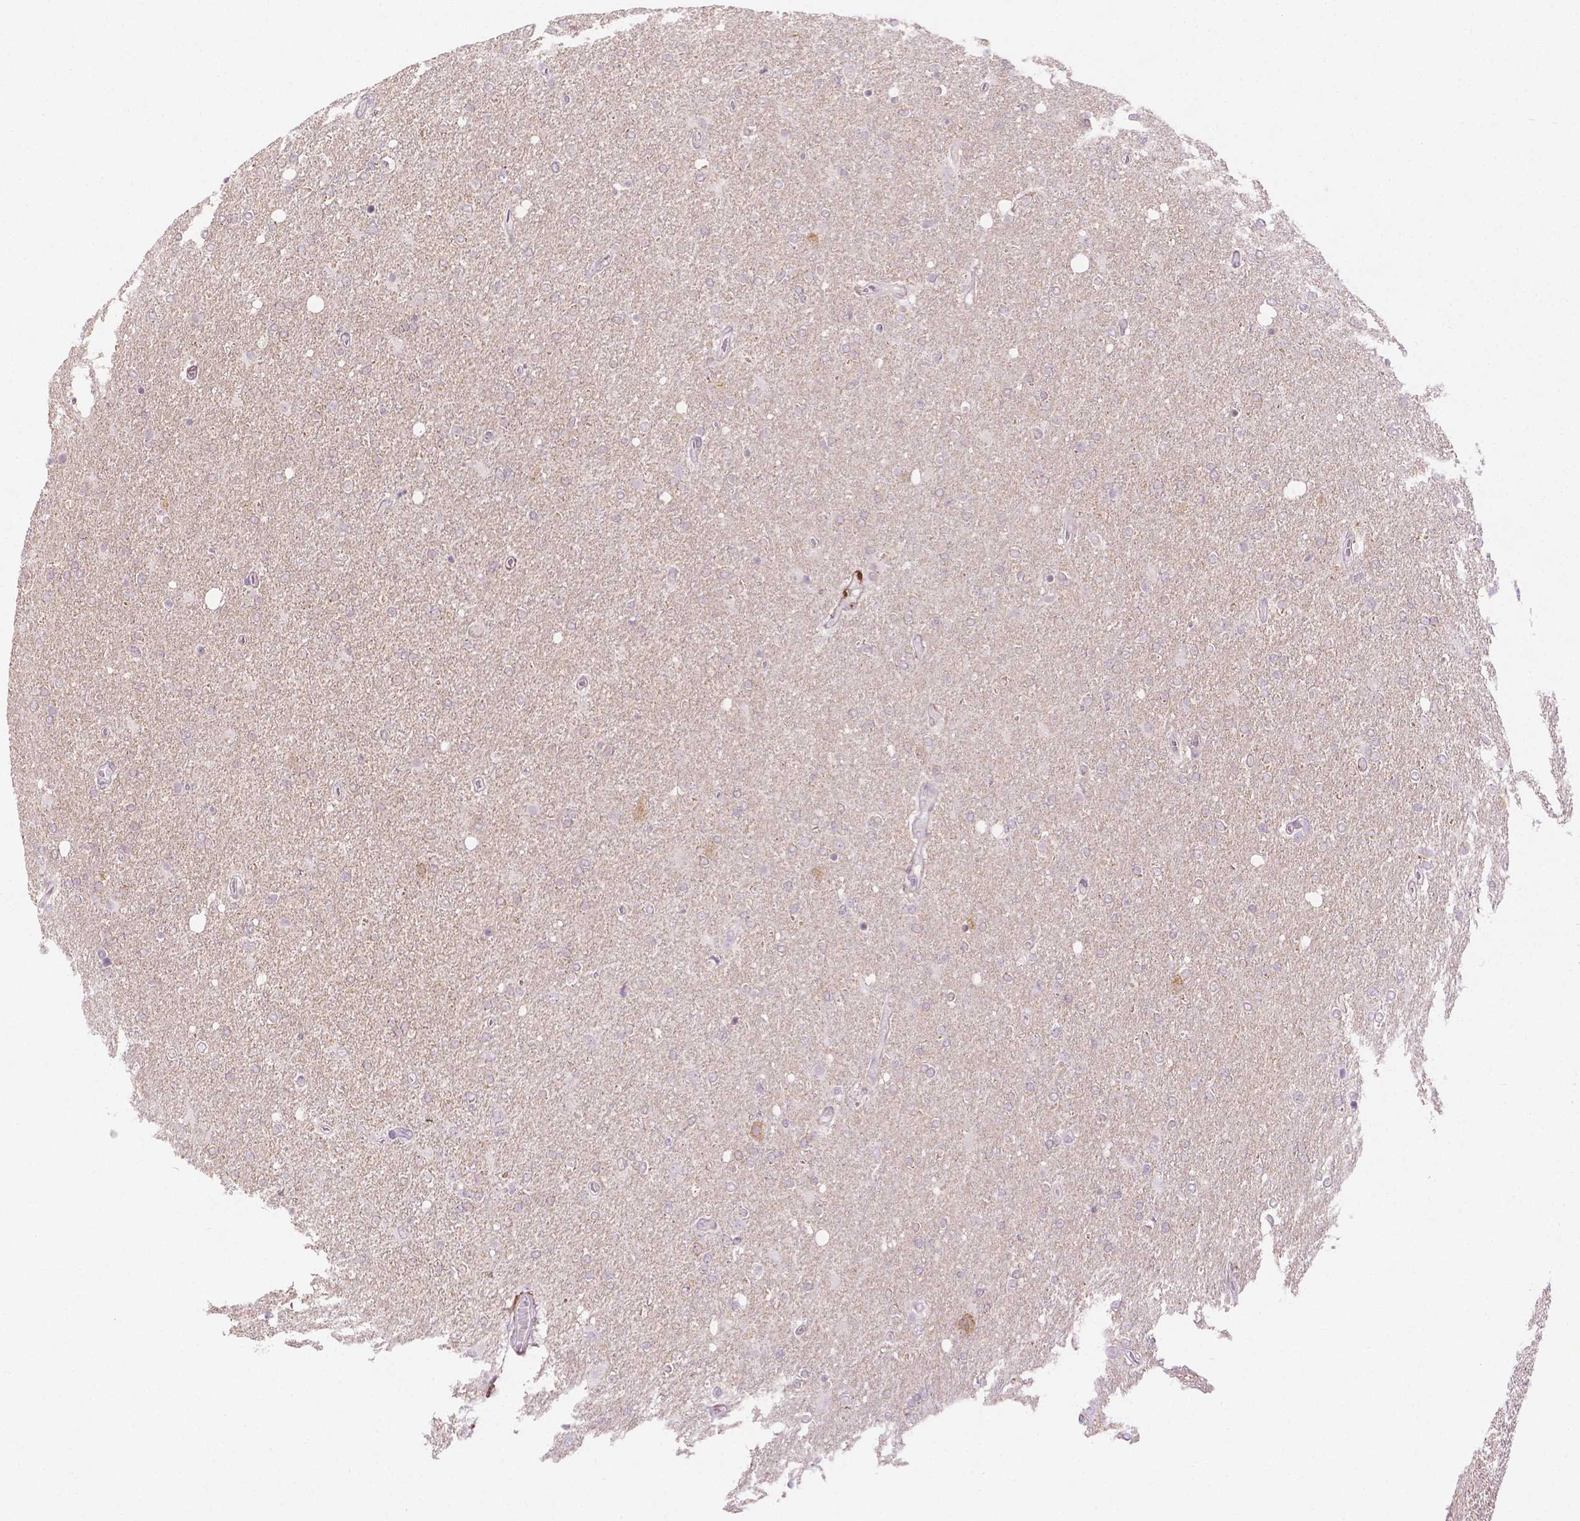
{"staining": {"intensity": "negative", "quantity": "none", "location": "none"}, "tissue": "glioma", "cell_type": "Tumor cells", "image_type": "cancer", "snomed": [{"axis": "morphology", "description": "Glioma, malignant, High grade"}, {"axis": "topography", "description": "Cerebral cortex"}], "caption": "Immunohistochemistry (IHC) histopathology image of human malignant glioma (high-grade) stained for a protein (brown), which displays no expression in tumor cells.", "gene": "DLG2", "patient": {"sex": "male", "age": 70}}